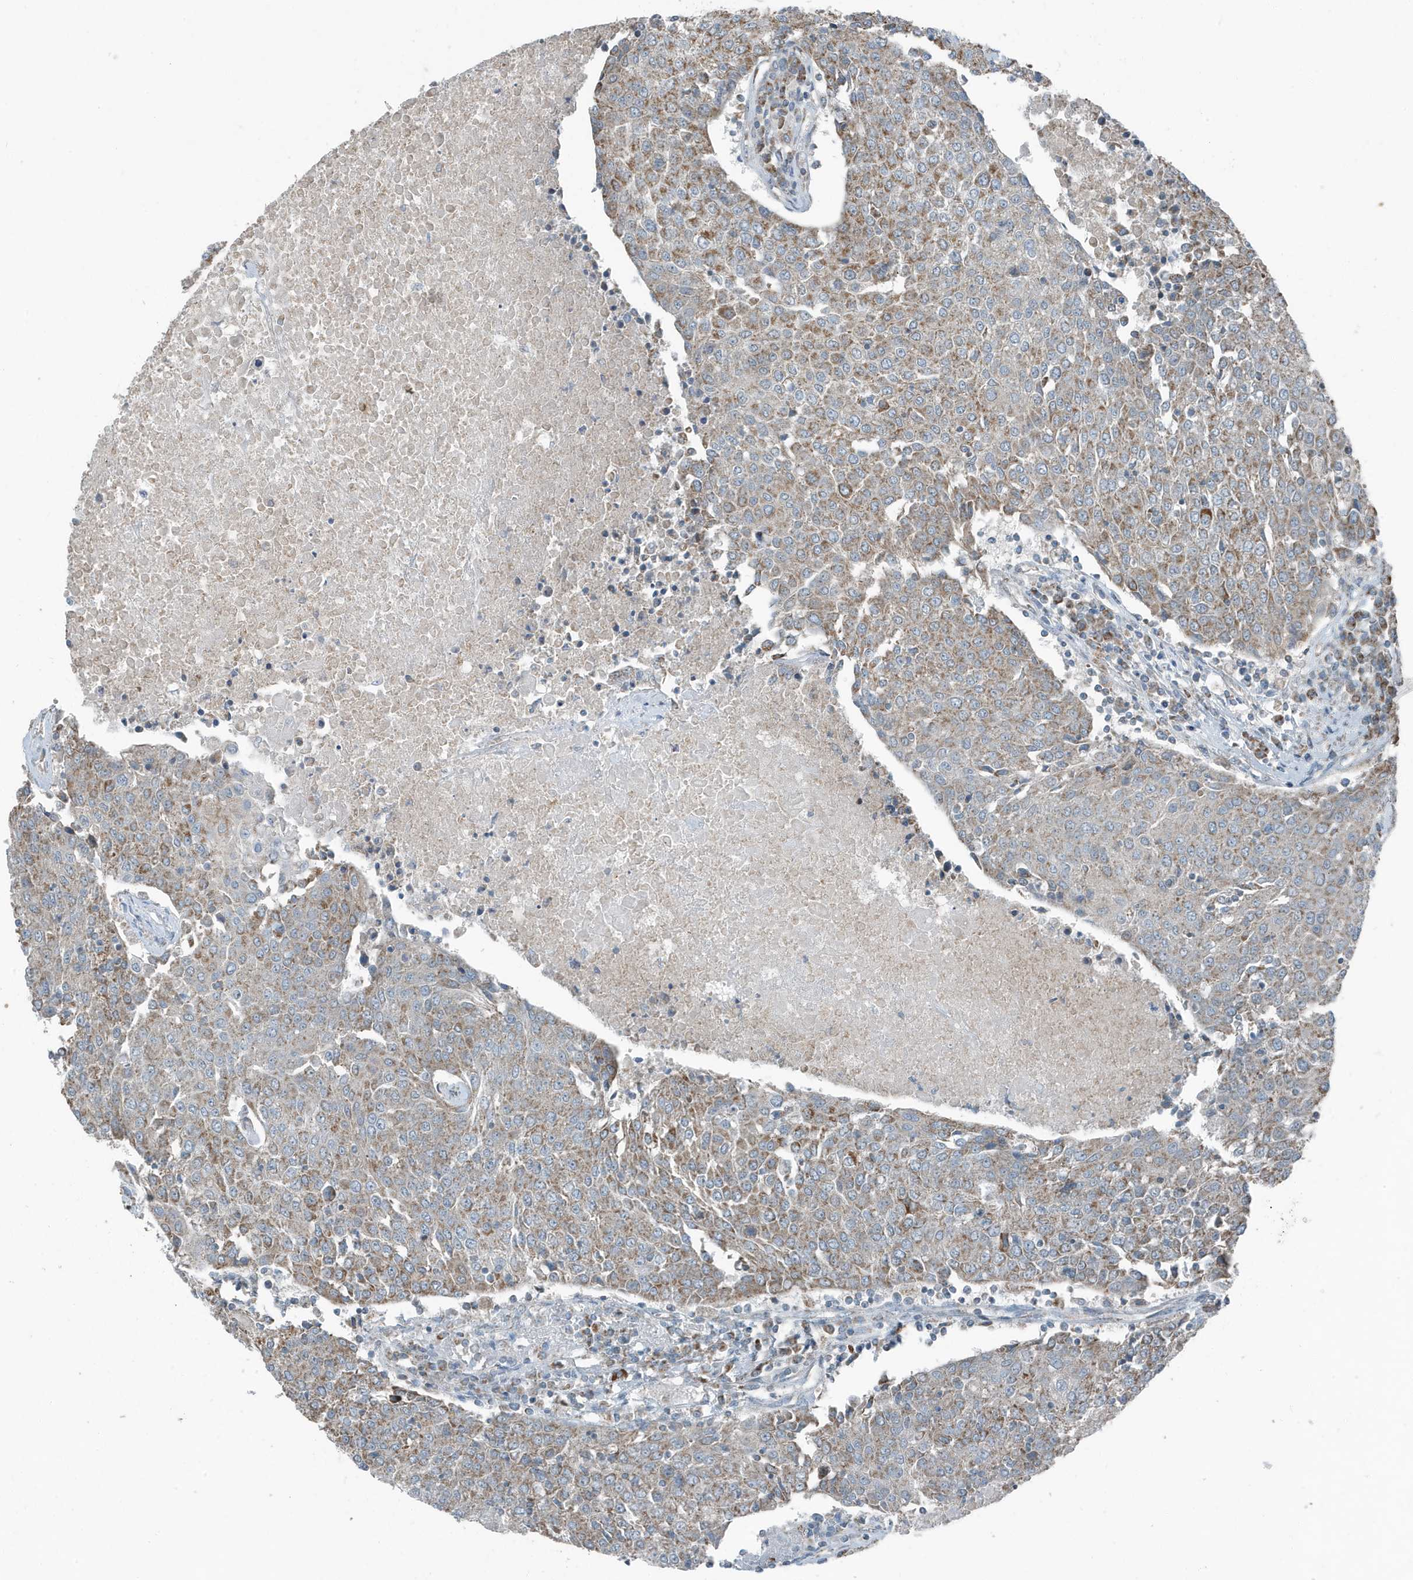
{"staining": {"intensity": "moderate", "quantity": "25%-75%", "location": "cytoplasmic/membranous"}, "tissue": "urothelial cancer", "cell_type": "Tumor cells", "image_type": "cancer", "snomed": [{"axis": "morphology", "description": "Urothelial carcinoma, High grade"}, {"axis": "topography", "description": "Urinary bladder"}], "caption": "Urothelial cancer stained for a protein (brown) shows moderate cytoplasmic/membranous positive expression in about 25%-75% of tumor cells.", "gene": "MT-CYB", "patient": {"sex": "female", "age": 85}}